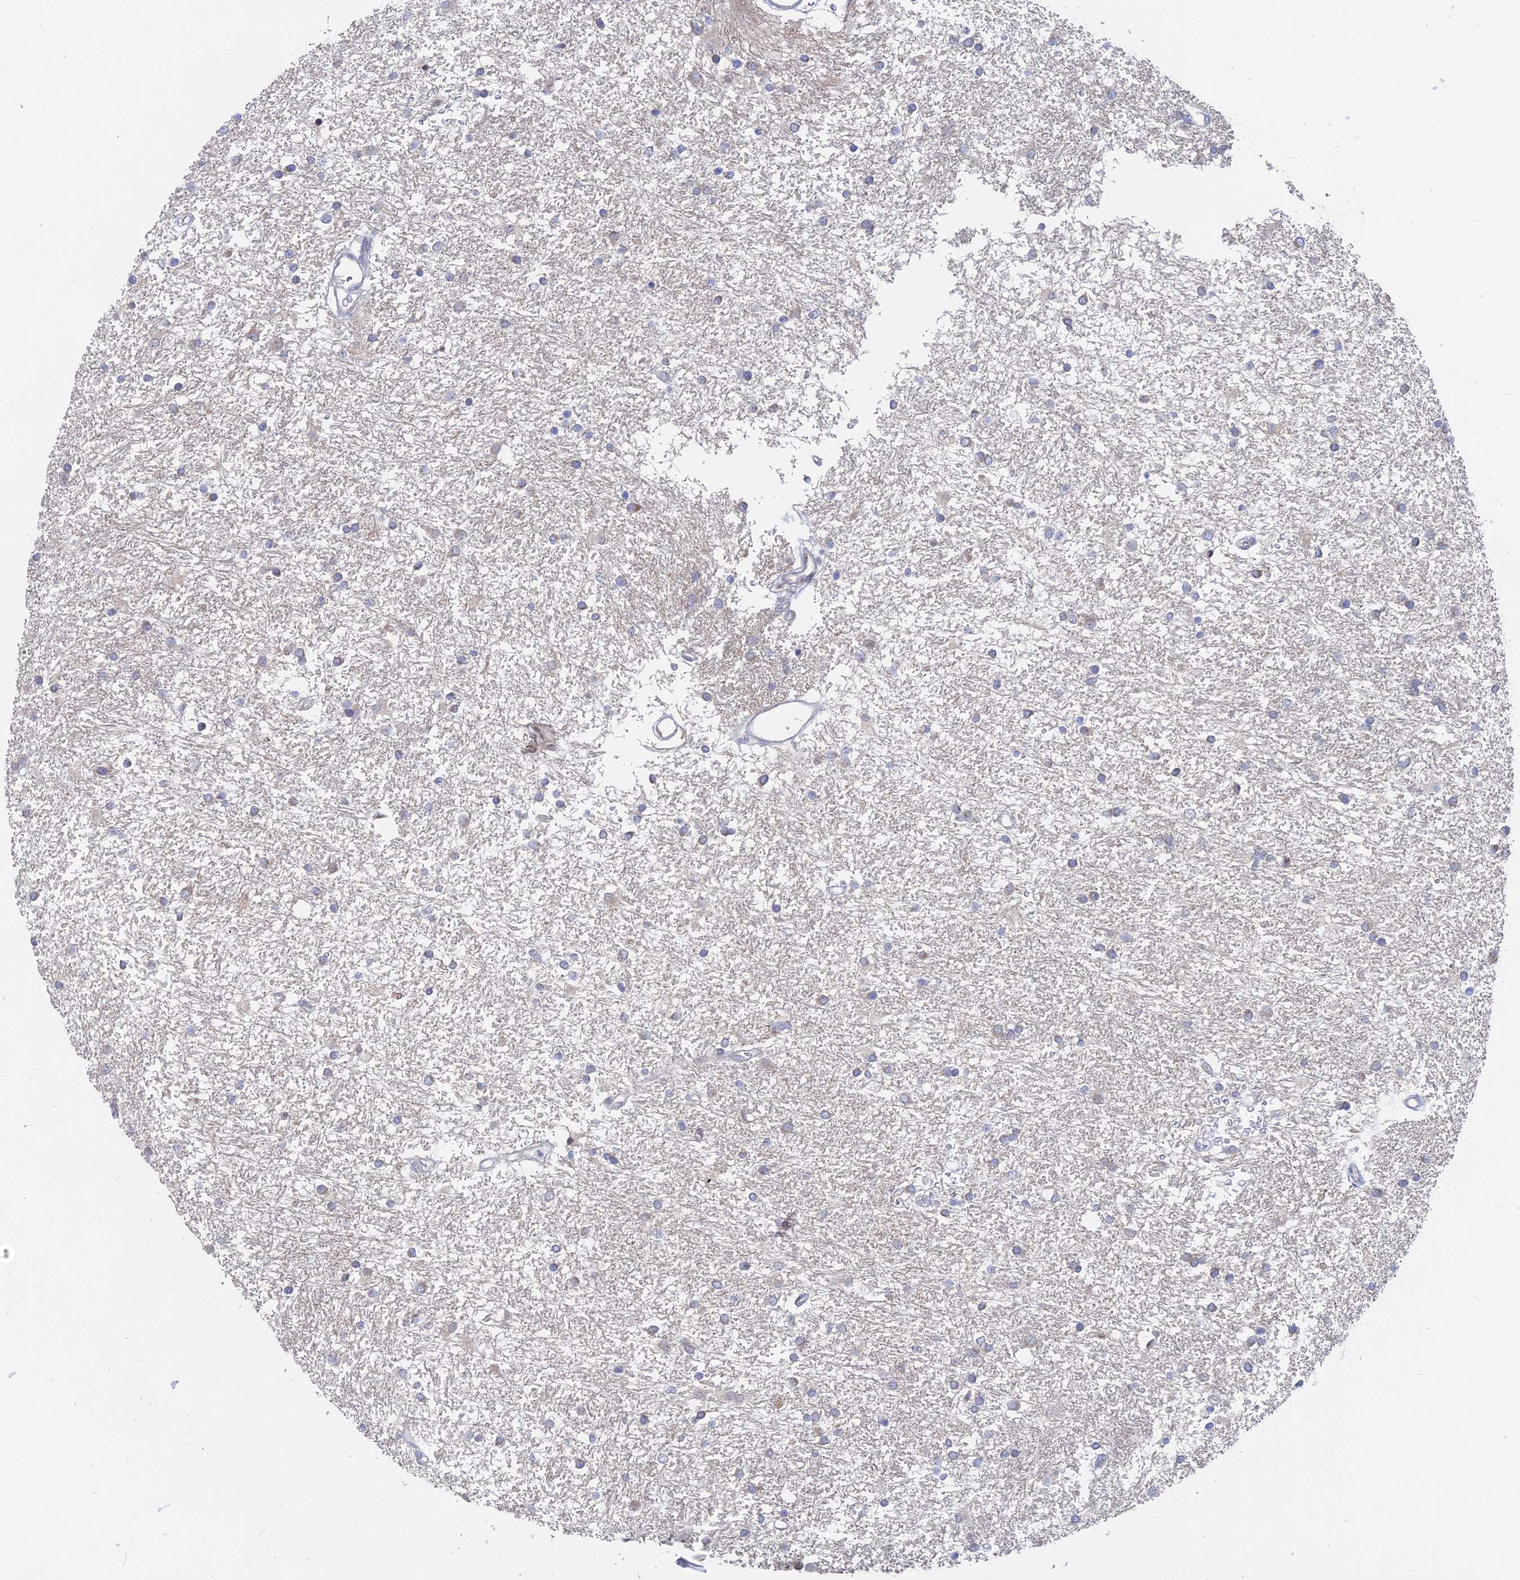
{"staining": {"intensity": "negative", "quantity": "none", "location": "none"}, "tissue": "glioma", "cell_type": "Tumor cells", "image_type": "cancer", "snomed": [{"axis": "morphology", "description": "Glioma, malignant, High grade"}, {"axis": "topography", "description": "Brain"}], "caption": "Photomicrograph shows no significant protein staining in tumor cells of glioma.", "gene": "TBC1D30", "patient": {"sex": "male", "age": 77}}